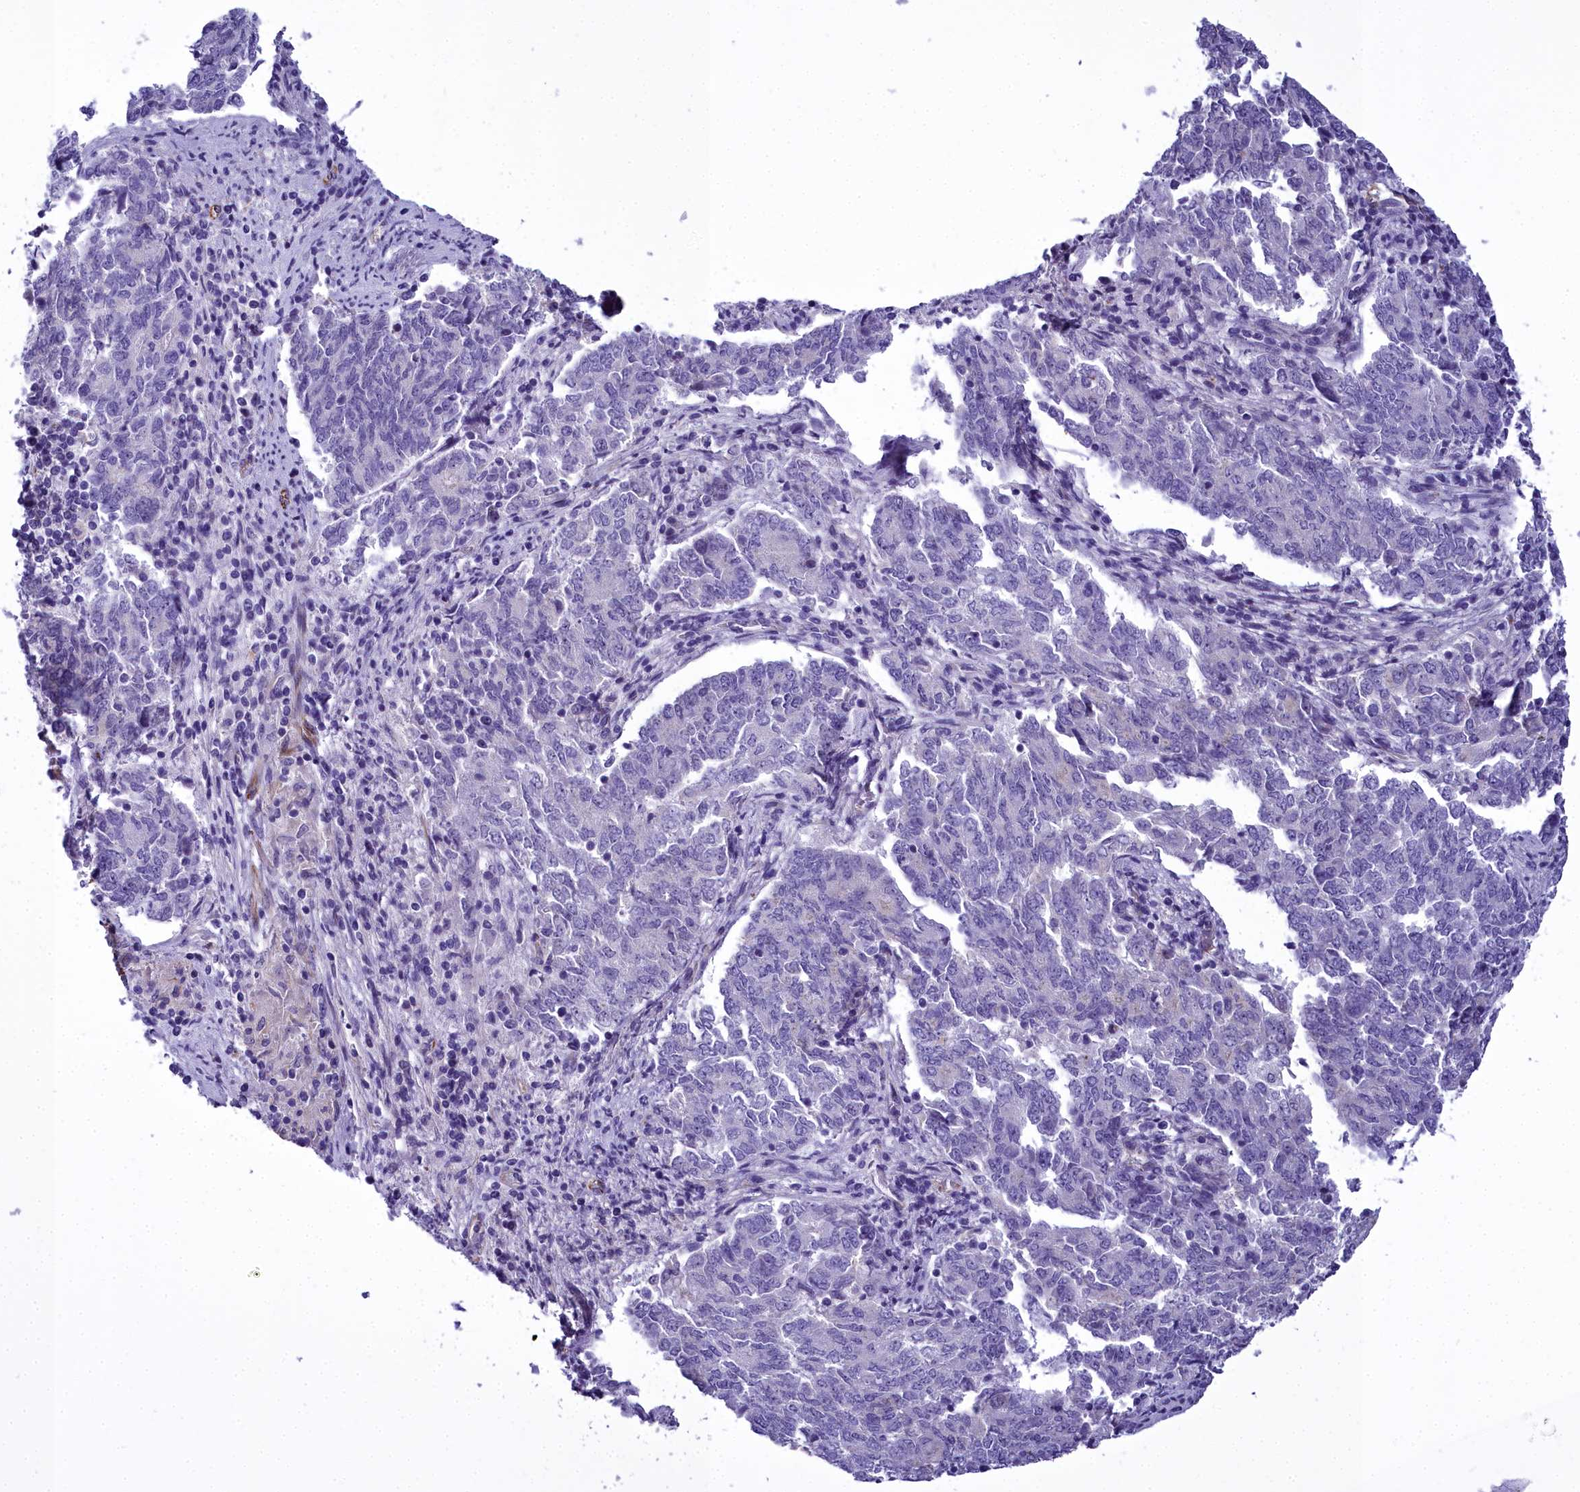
{"staining": {"intensity": "negative", "quantity": "none", "location": "none"}, "tissue": "endometrial cancer", "cell_type": "Tumor cells", "image_type": "cancer", "snomed": [{"axis": "morphology", "description": "Adenocarcinoma, NOS"}, {"axis": "topography", "description": "Endometrium"}], "caption": "Tumor cells show no significant protein staining in endometrial adenocarcinoma. (Immunohistochemistry (ihc), brightfield microscopy, high magnification).", "gene": "TIMM22", "patient": {"sex": "female", "age": 80}}